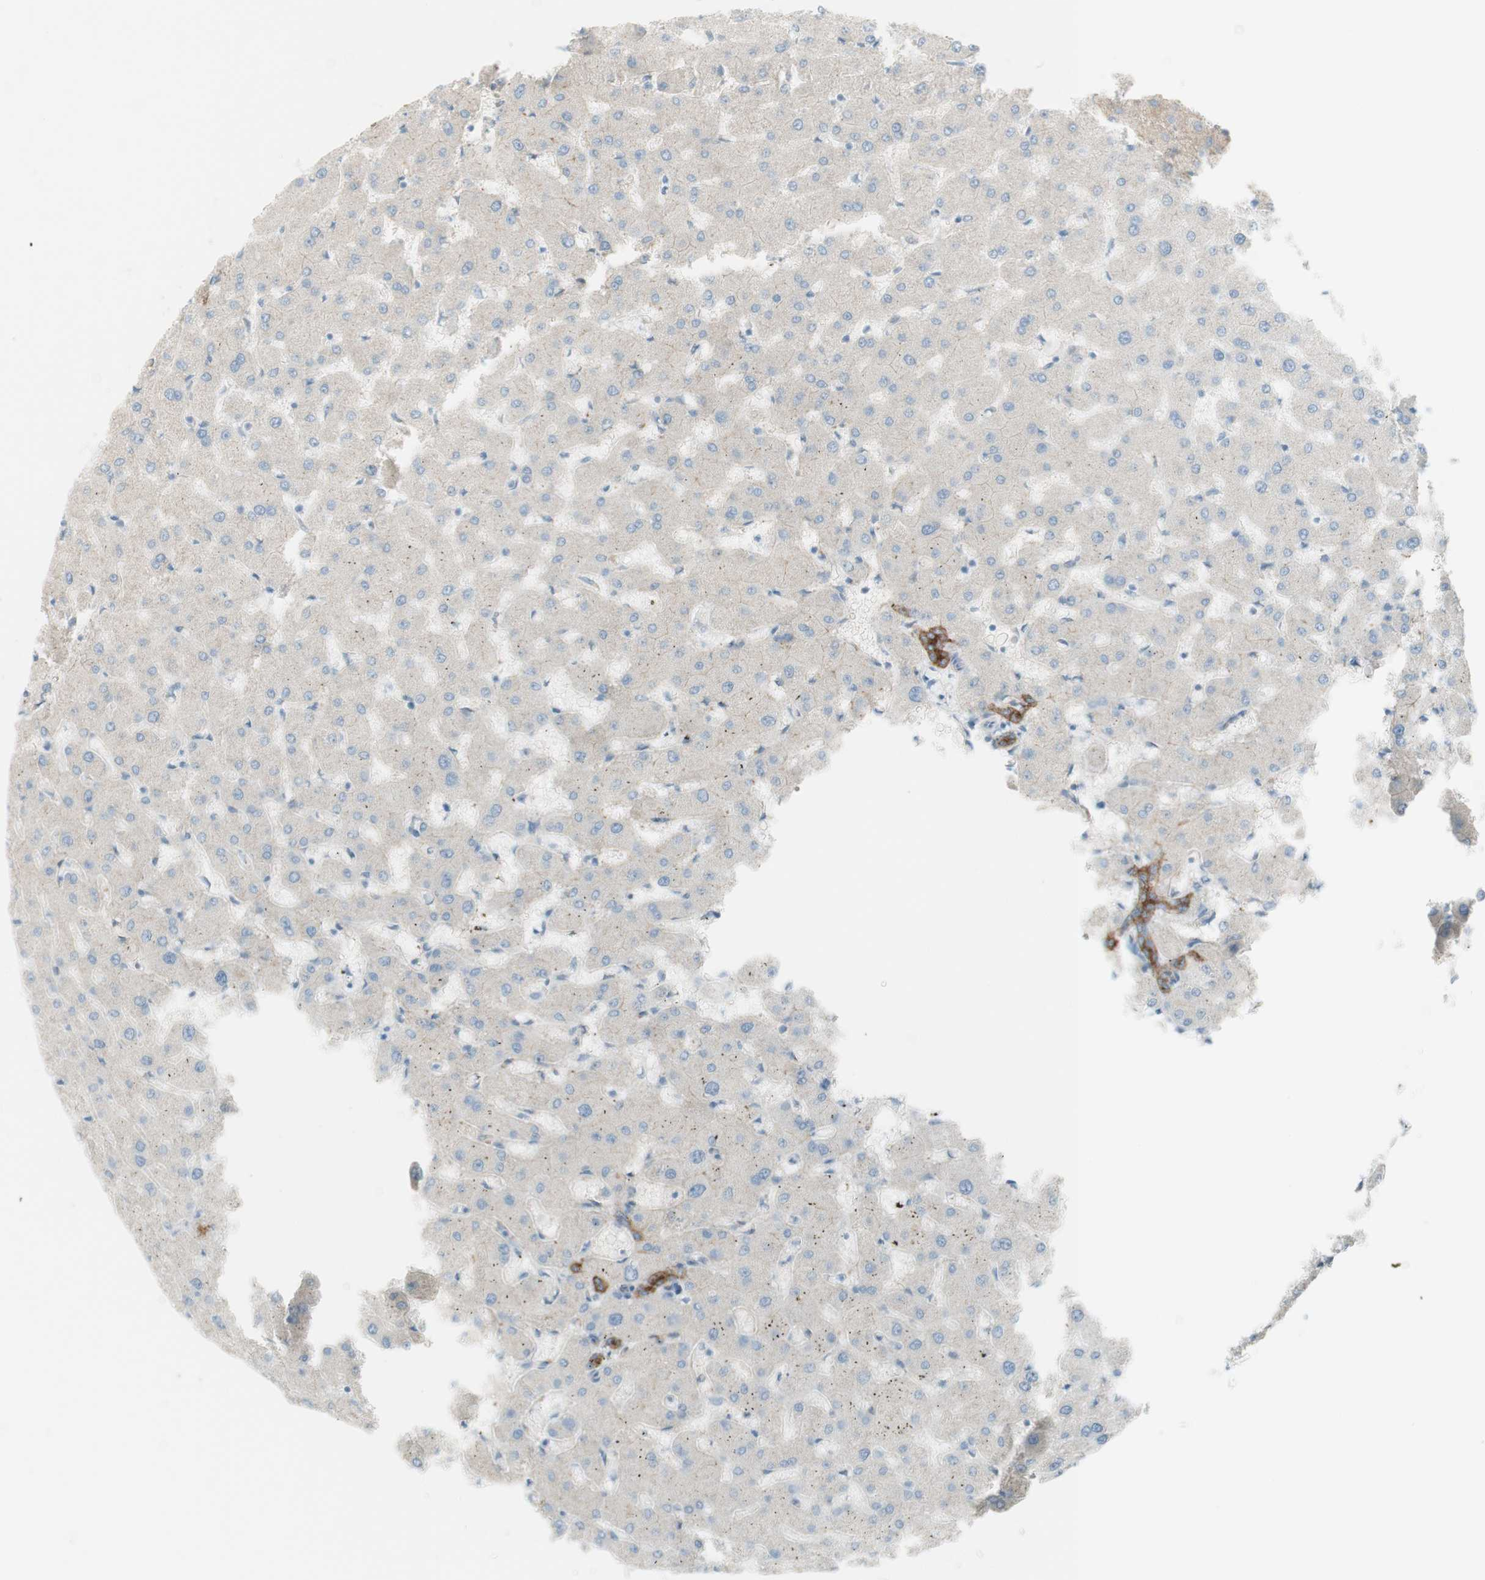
{"staining": {"intensity": "moderate", "quantity": "25%-75%", "location": "cytoplasmic/membranous"}, "tissue": "liver", "cell_type": "Cholangiocytes", "image_type": "normal", "snomed": [{"axis": "morphology", "description": "Normal tissue, NOS"}, {"axis": "topography", "description": "Liver"}], "caption": "Immunohistochemistry (IHC) of normal human liver demonstrates medium levels of moderate cytoplasmic/membranous positivity in about 25%-75% of cholangiocytes. The staining was performed using DAB, with brown indicating positive protein expression. Nuclei are stained blue with hematoxylin.", "gene": "MYO6", "patient": {"sex": "female", "age": 63}}